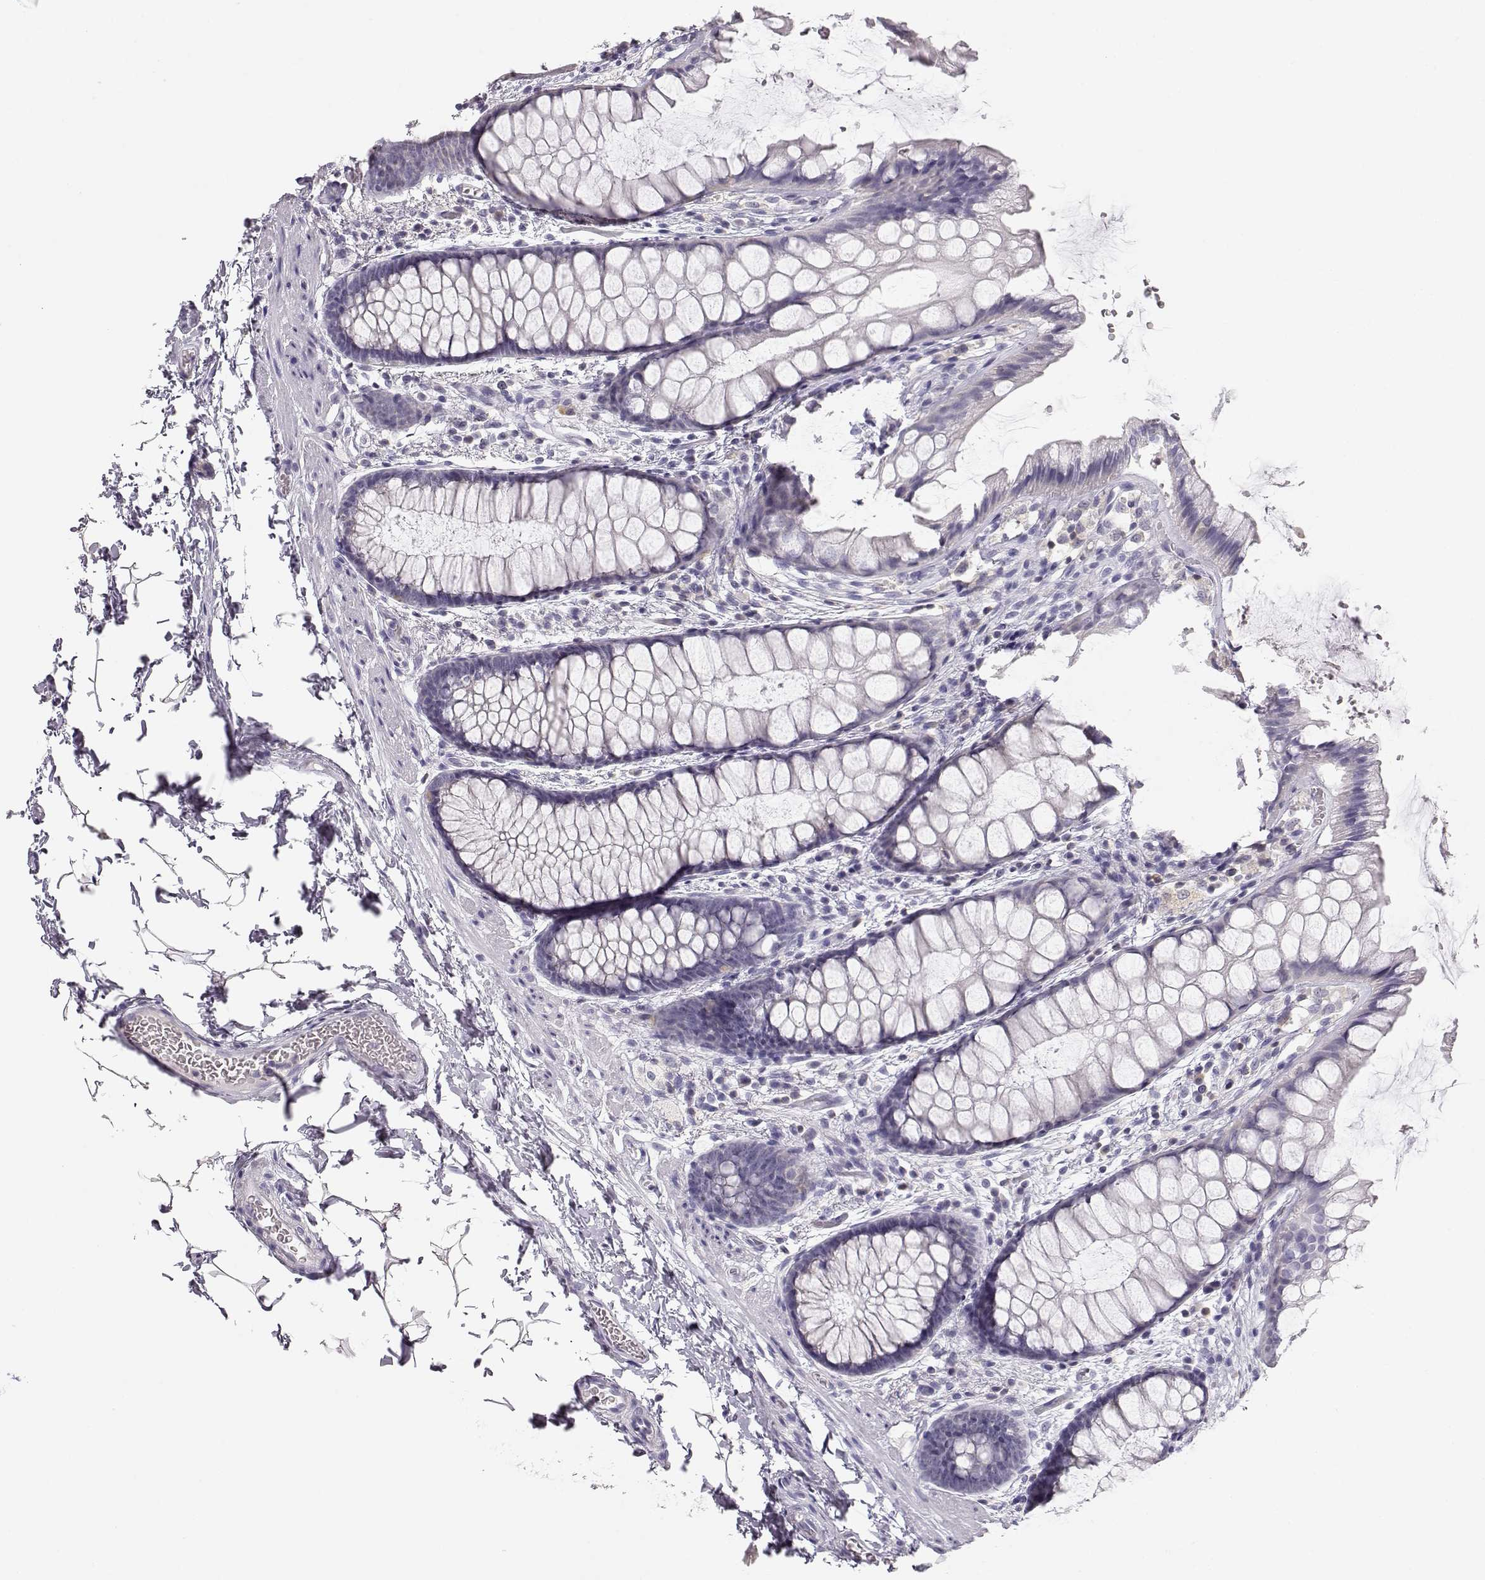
{"staining": {"intensity": "negative", "quantity": "none", "location": "none"}, "tissue": "rectum", "cell_type": "Glandular cells", "image_type": "normal", "snomed": [{"axis": "morphology", "description": "Normal tissue, NOS"}, {"axis": "topography", "description": "Rectum"}], "caption": "This is an immunohistochemistry photomicrograph of normal human rectum. There is no staining in glandular cells.", "gene": "FAM166A", "patient": {"sex": "female", "age": 62}}